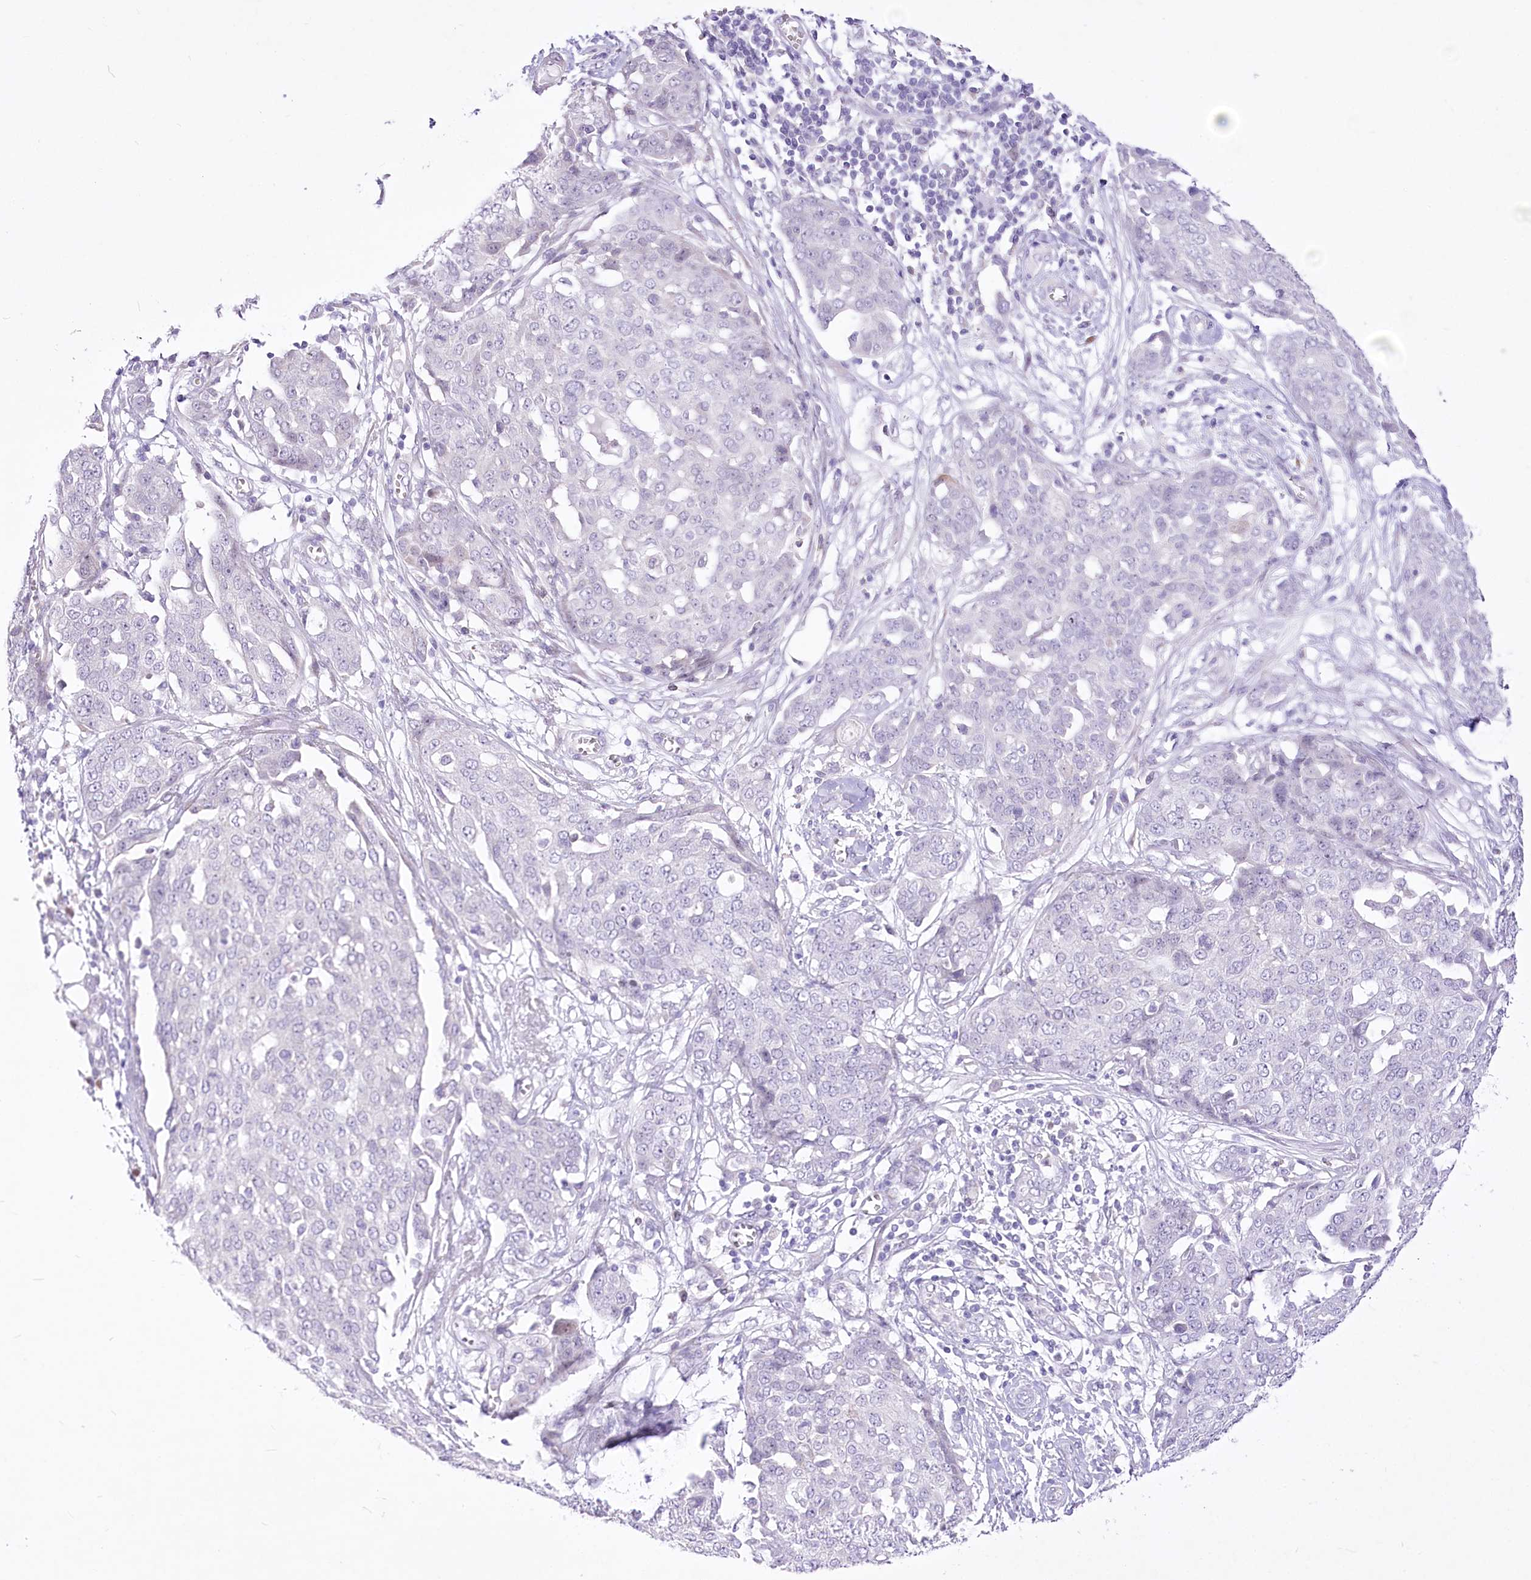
{"staining": {"intensity": "negative", "quantity": "none", "location": "none"}, "tissue": "ovarian cancer", "cell_type": "Tumor cells", "image_type": "cancer", "snomed": [{"axis": "morphology", "description": "Cystadenocarcinoma, serous, NOS"}, {"axis": "topography", "description": "Soft tissue"}, {"axis": "topography", "description": "Ovary"}], "caption": "A high-resolution micrograph shows immunohistochemistry staining of ovarian cancer (serous cystadenocarcinoma), which exhibits no significant staining in tumor cells. Brightfield microscopy of IHC stained with DAB (brown) and hematoxylin (blue), captured at high magnification.", "gene": "BEND7", "patient": {"sex": "female", "age": 57}}